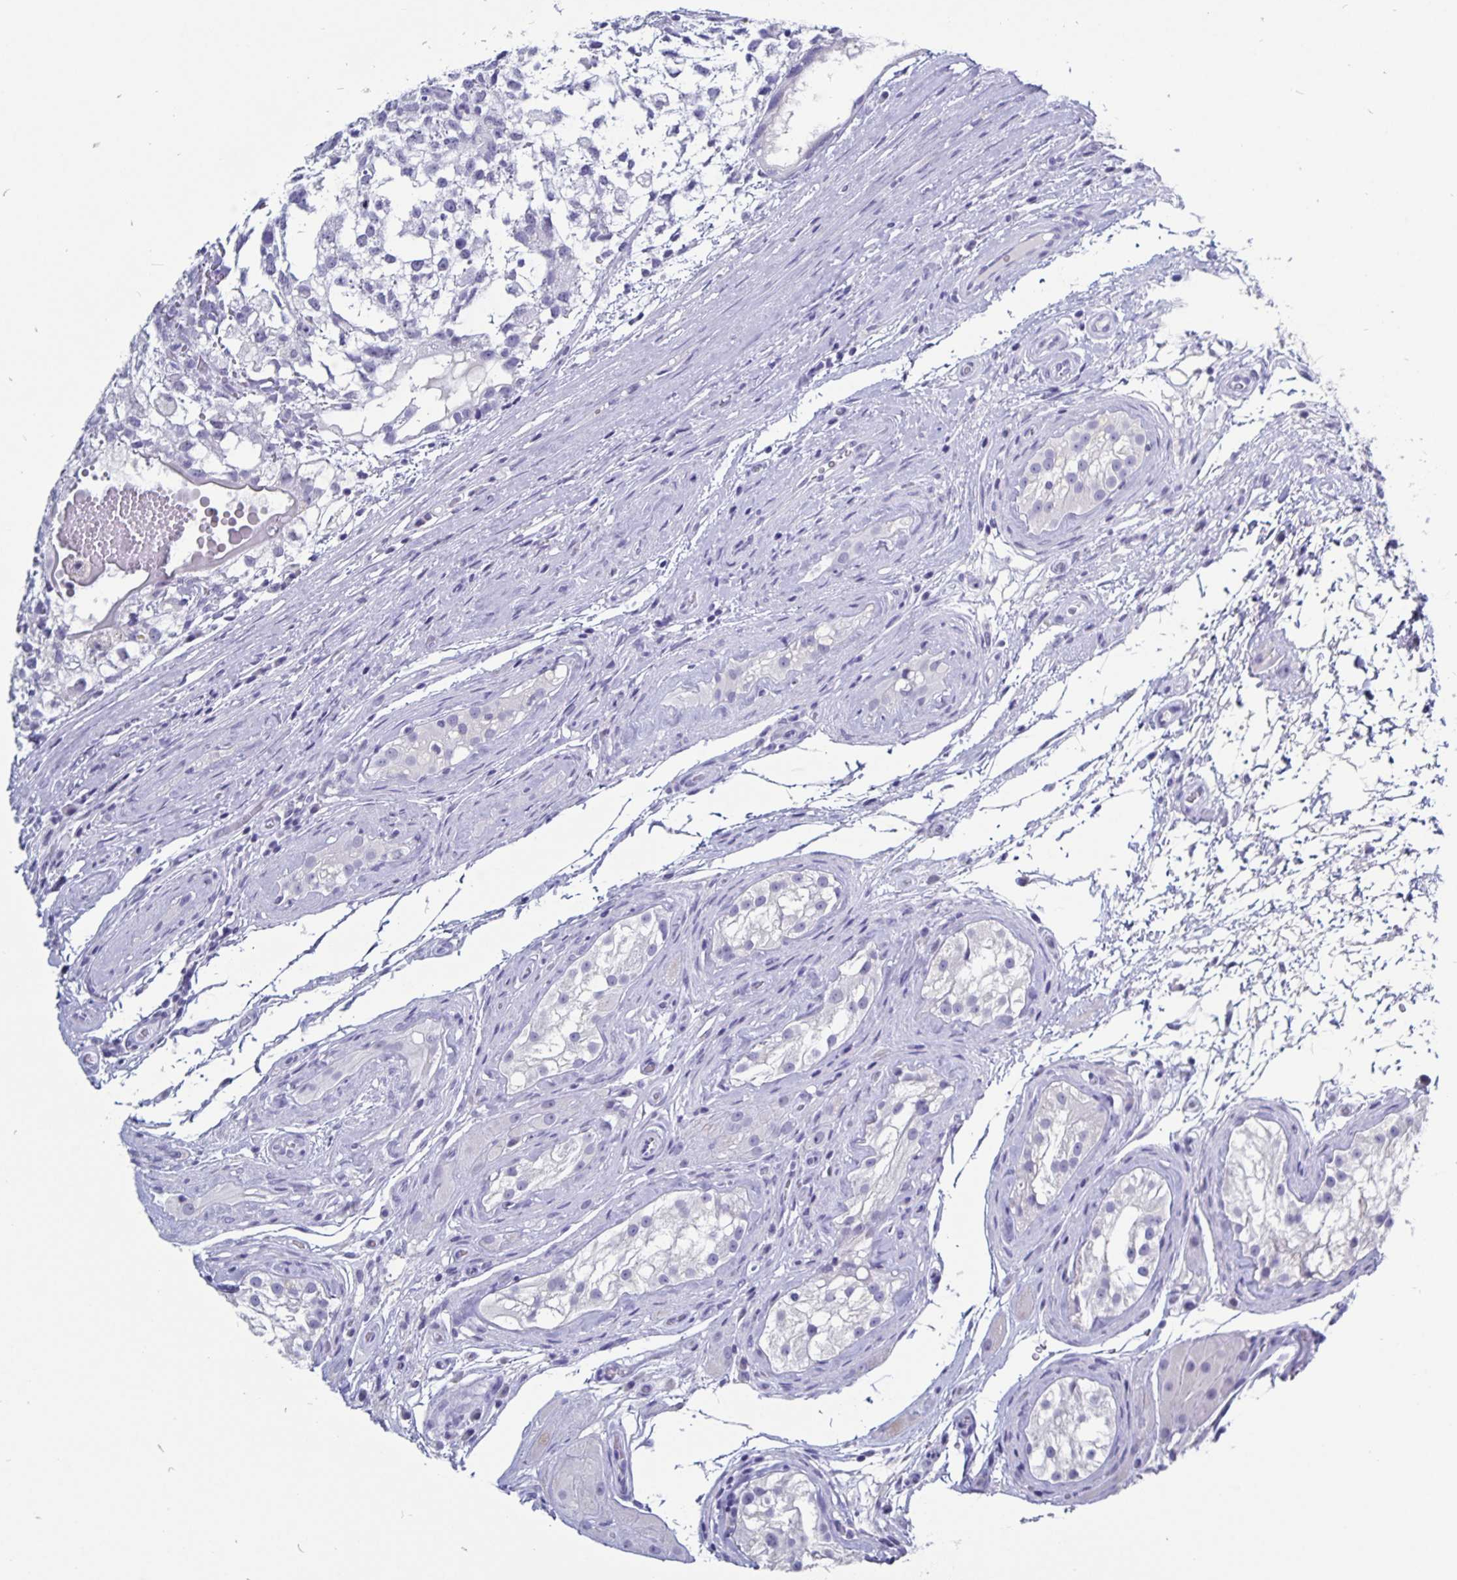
{"staining": {"intensity": "negative", "quantity": "none", "location": "none"}, "tissue": "testis cancer", "cell_type": "Tumor cells", "image_type": "cancer", "snomed": [{"axis": "morphology", "description": "Seminoma, NOS"}, {"axis": "morphology", "description": "Carcinoma, Embryonal, NOS"}, {"axis": "topography", "description": "Testis"}], "caption": "Protein analysis of embryonal carcinoma (testis) displays no significant positivity in tumor cells.", "gene": "ODF3B", "patient": {"sex": "male", "age": 41}}